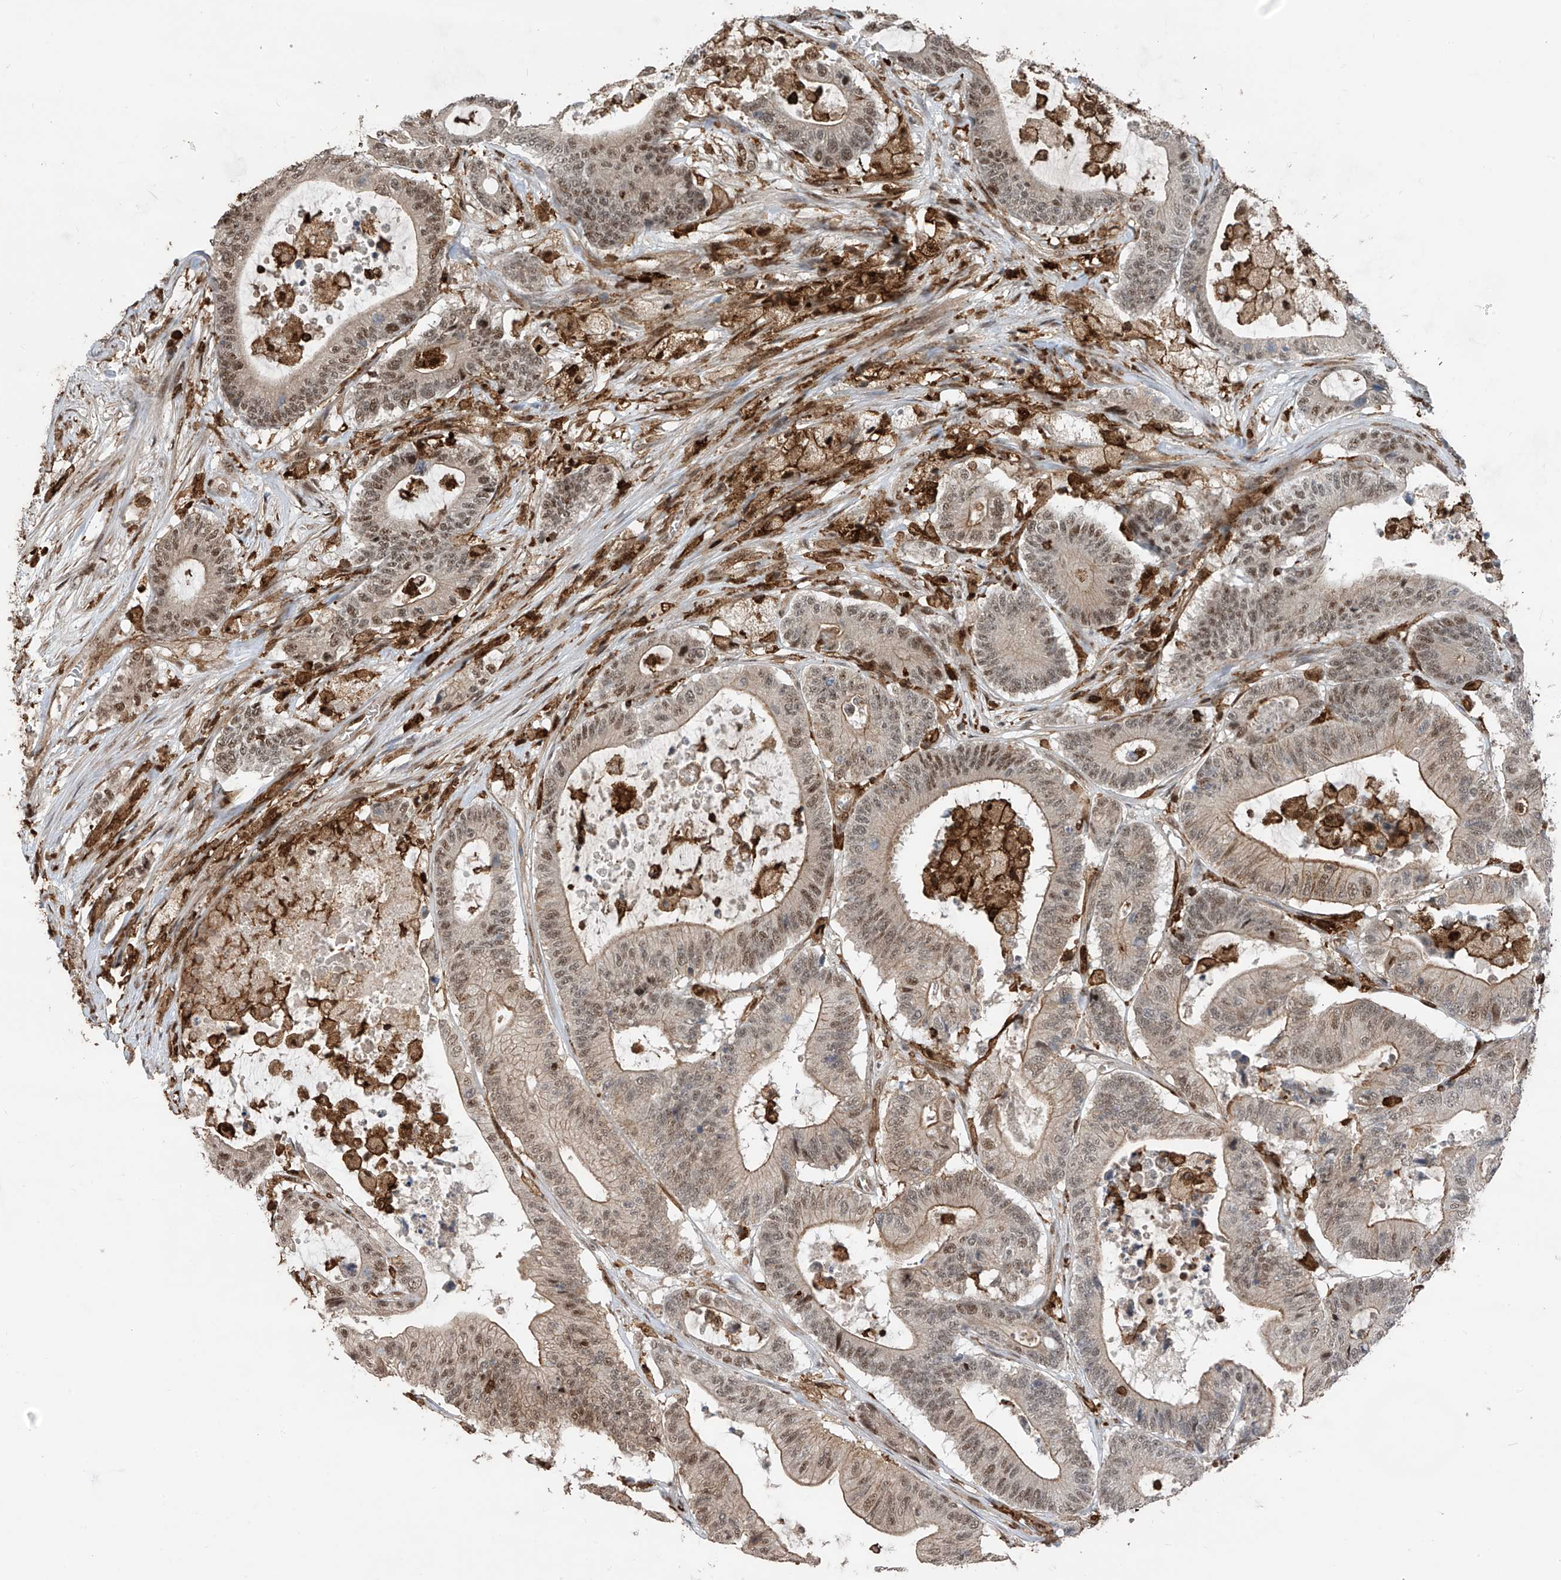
{"staining": {"intensity": "moderate", "quantity": ">75%", "location": "cytoplasmic/membranous,nuclear"}, "tissue": "colorectal cancer", "cell_type": "Tumor cells", "image_type": "cancer", "snomed": [{"axis": "morphology", "description": "Adenocarcinoma, NOS"}, {"axis": "topography", "description": "Colon"}], "caption": "Immunohistochemical staining of colorectal adenocarcinoma shows moderate cytoplasmic/membranous and nuclear protein positivity in approximately >75% of tumor cells.", "gene": "MICAL1", "patient": {"sex": "female", "age": 84}}